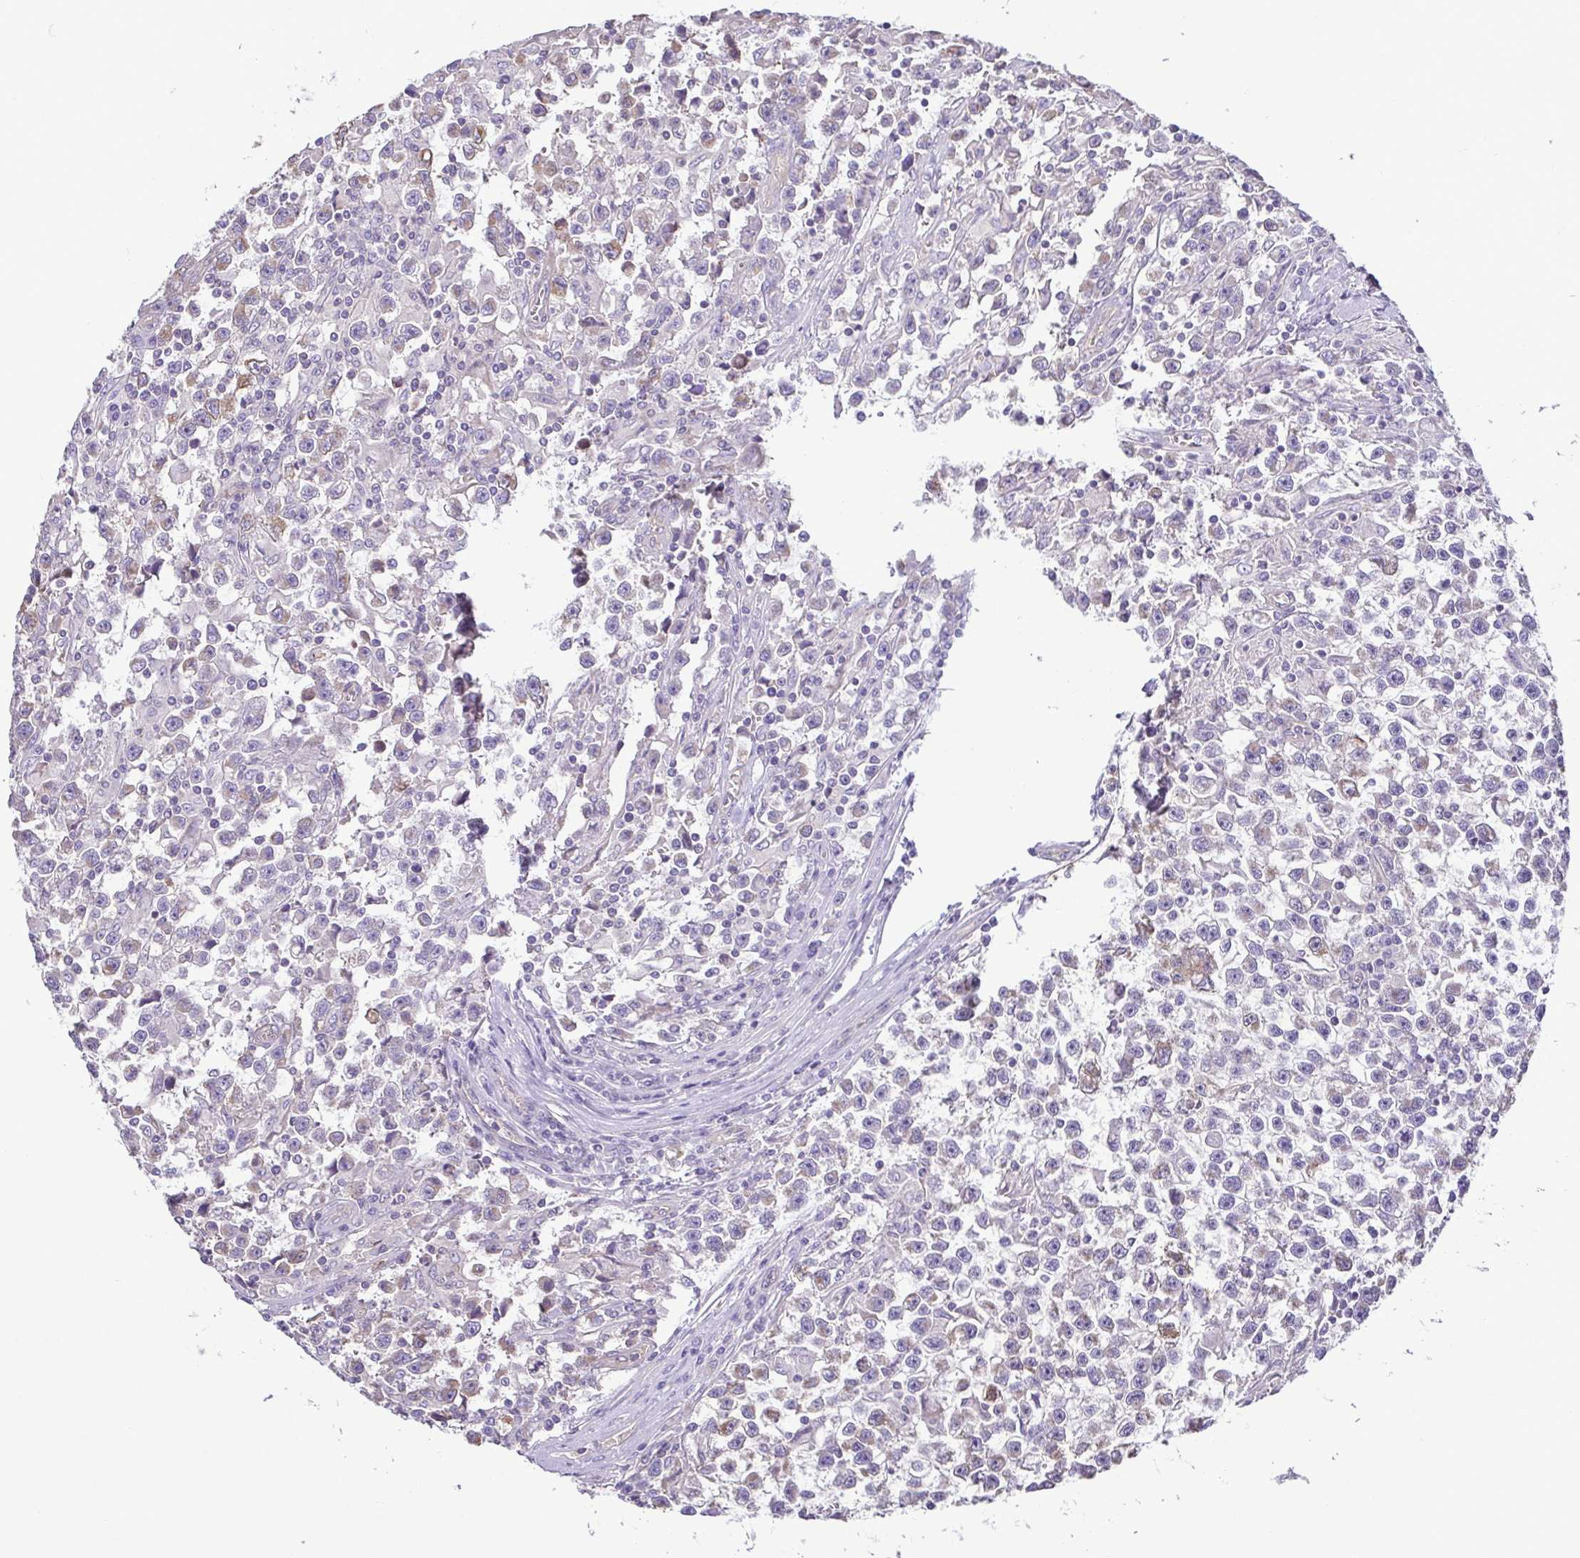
{"staining": {"intensity": "negative", "quantity": "none", "location": "none"}, "tissue": "testis cancer", "cell_type": "Tumor cells", "image_type": "cancer", "snomed": [{"axis": "morphology", "description": "Seminoma, NOS"}, {"axis": "topography", "description": "Testis"}], "caption": "IHC histopathology image of testis cancer stained for a protein (brown), which reveals no expression in tumor cells.", "gene": "MYL10", "patient": {"sex": "male", "age": 31}}